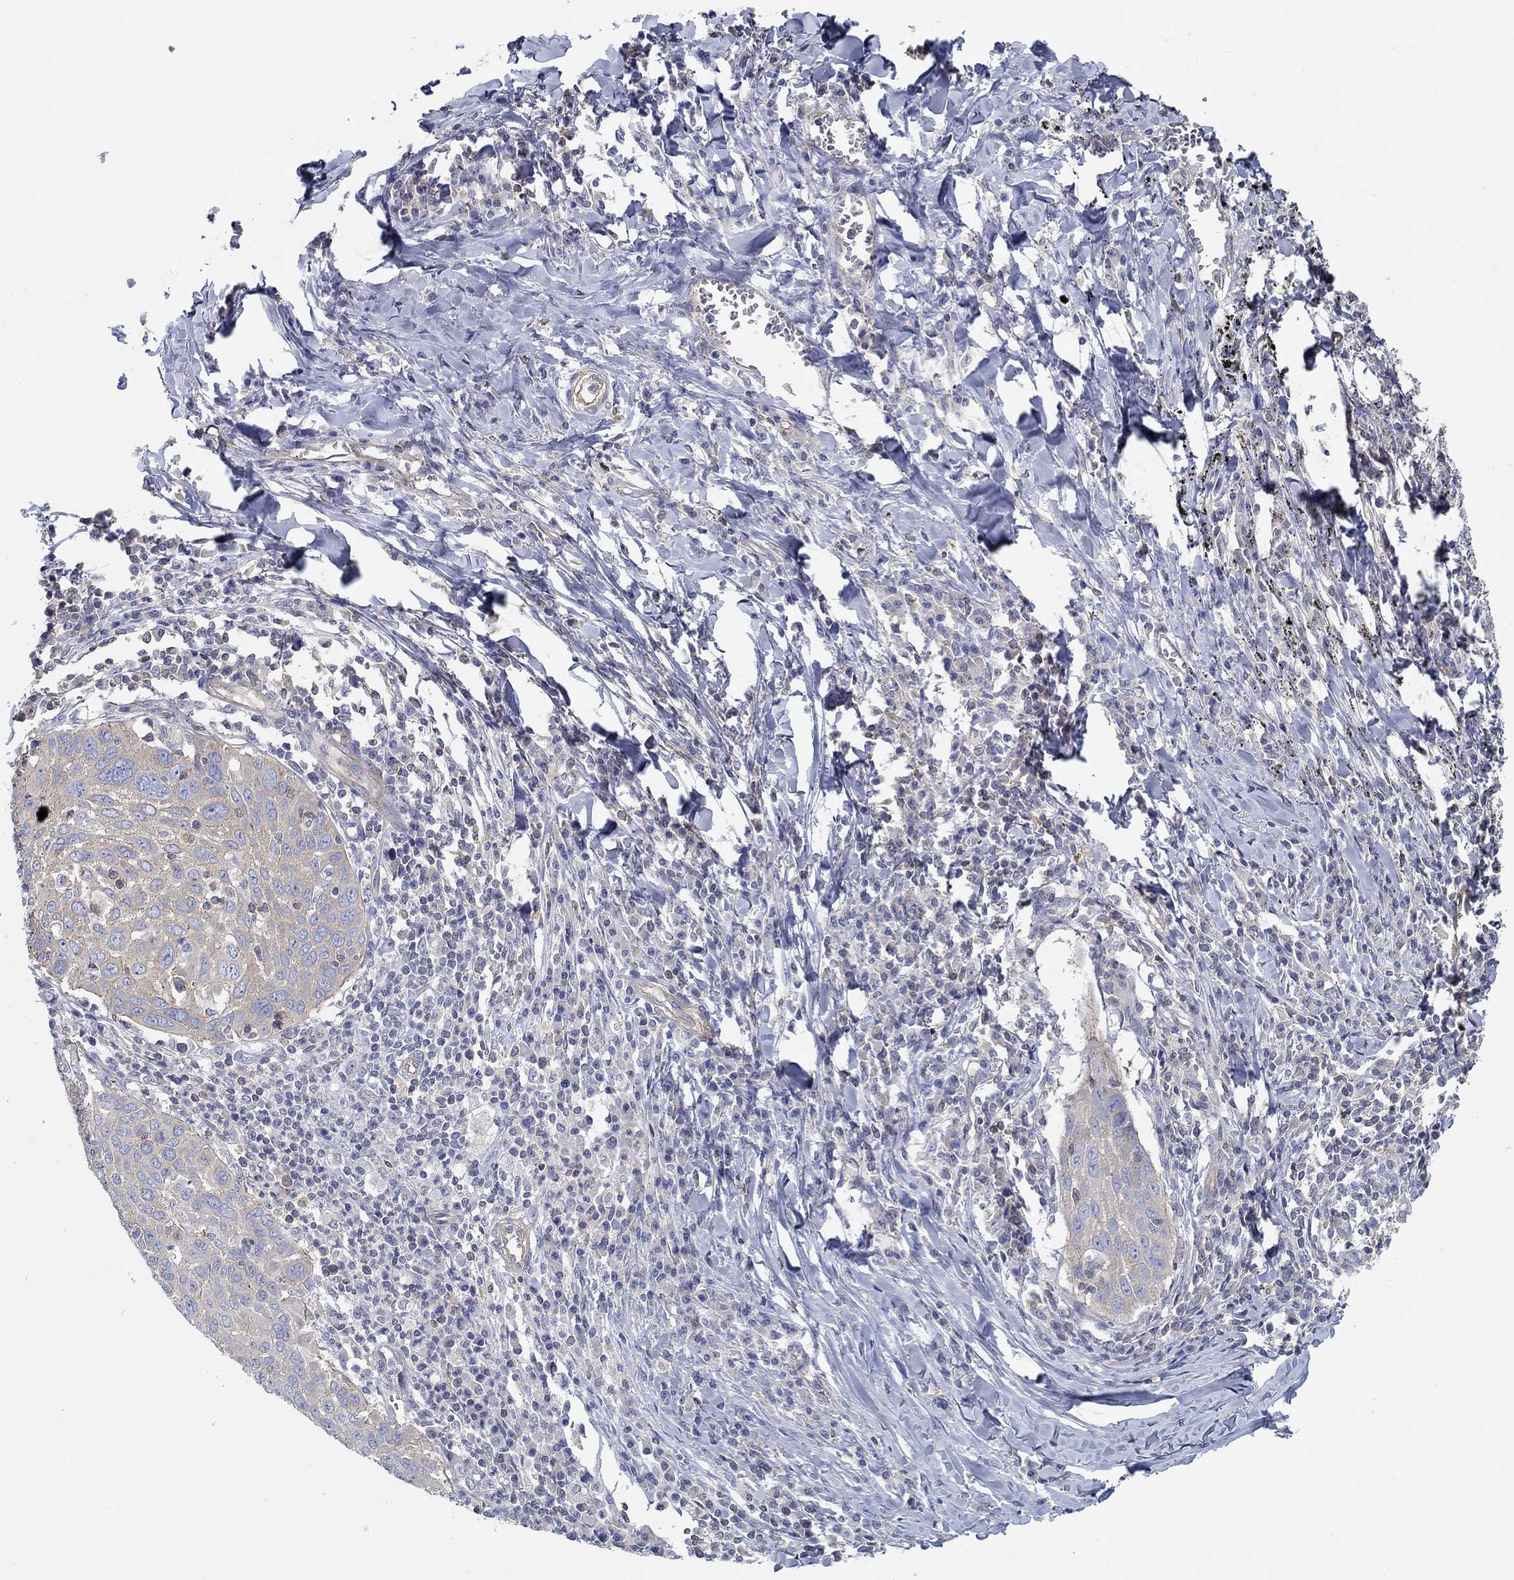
{"staining": {"intensity": "negative", "quantity": "none", "location": "none"}, "tissue": "lung cancer", "cell_type": "Tumor cells", "image_type": "cancer", "snomed": [{"axis": "morphology", "description": "Squamous cell carcinoma, NOS"}, {"axis": "topography", "description": "Lung"}], "caption": "This is a micrograph of IHC staining of squamous cell carcinoma (lung), which shows no positivity in tumor cells.", "gene": "BBOF1", "patient": {"sex": "male", "age": 57}}